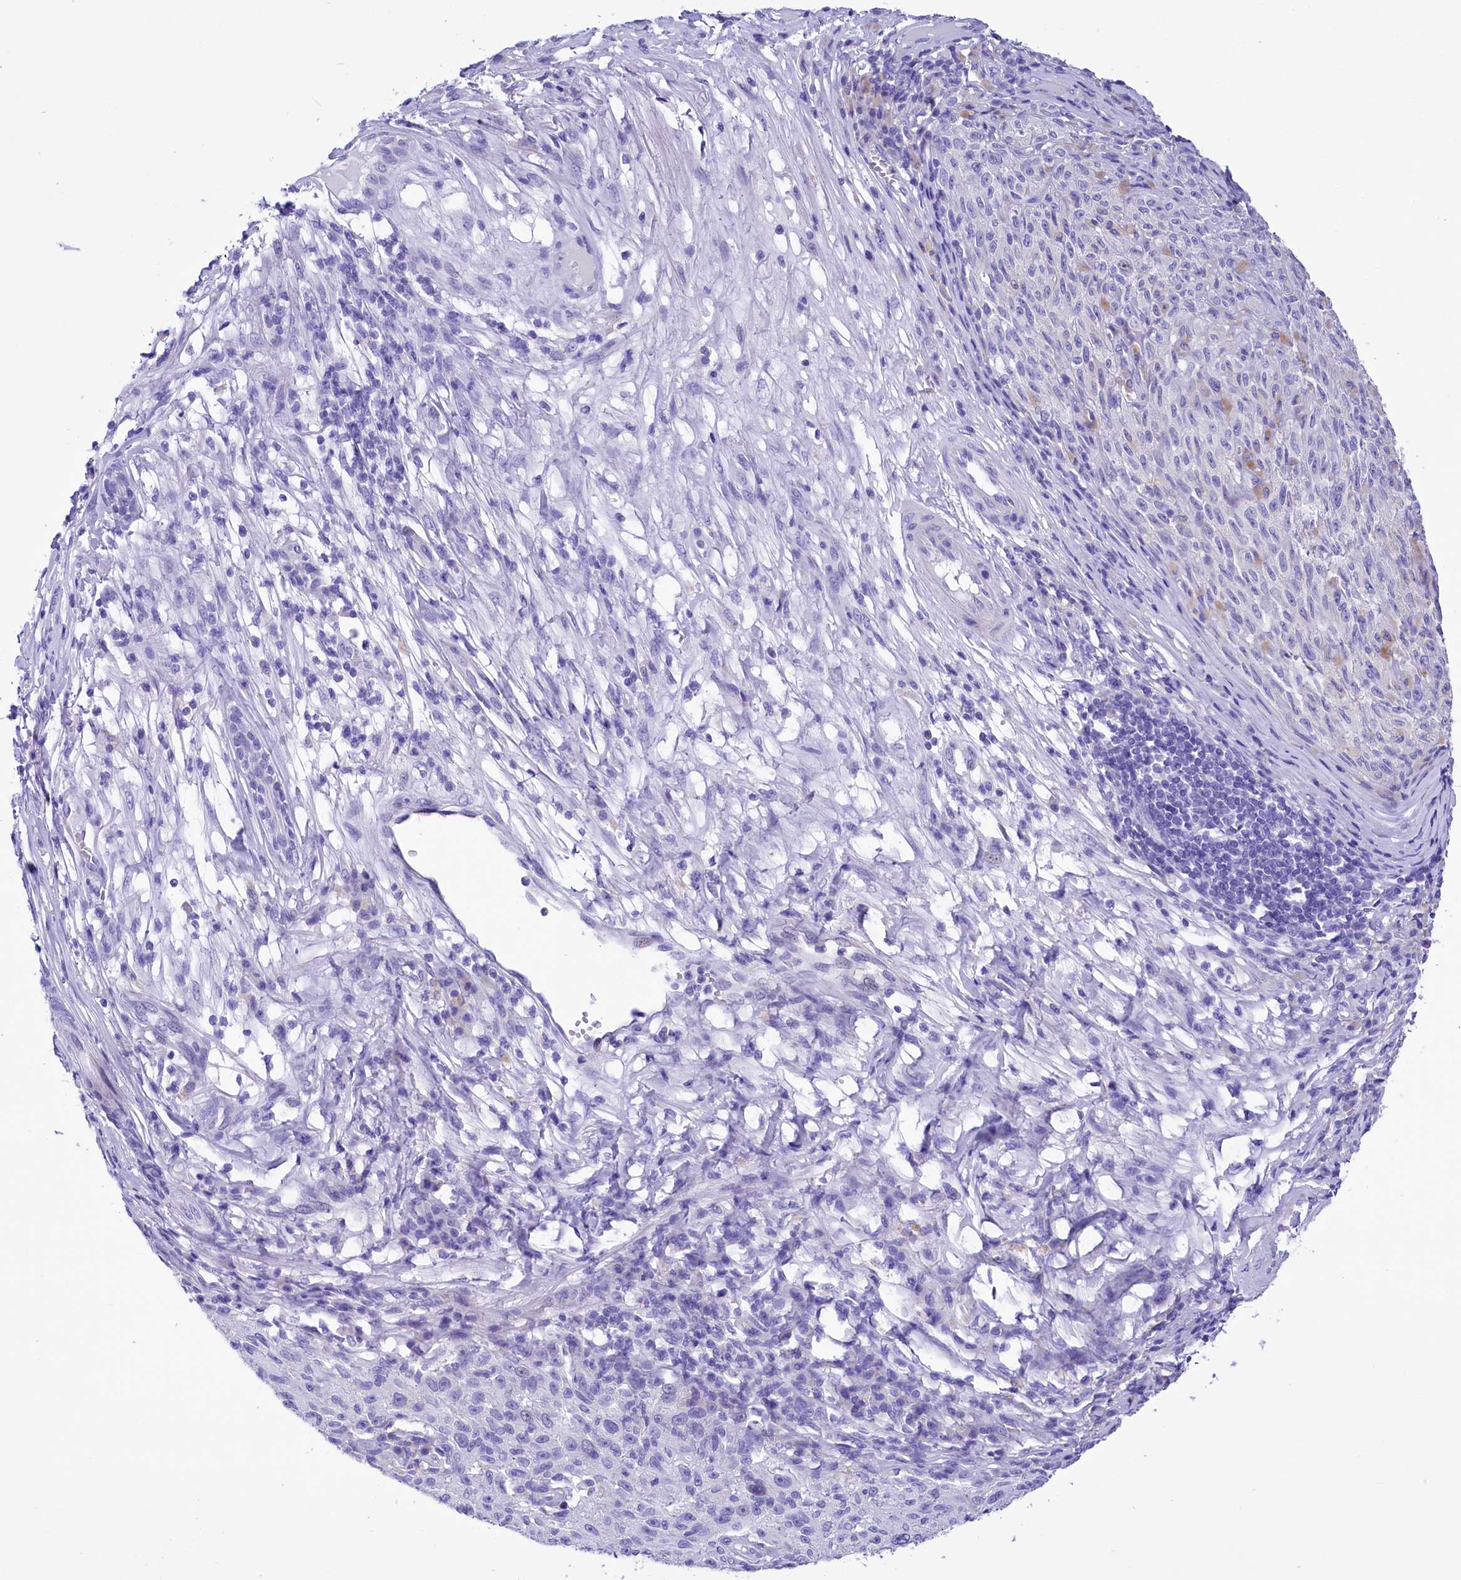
{"staining": {"intensity": "negative", "quantity": "none", "location": "none"}, "tissue": "melanoma", "cell_type": "Tumor cells", "image_type": "cancer", "snomed": [{"axis": "morphology", "description": "Malignant melanoma, NOS"}, {"axis": "topography", "description": "Skin"}], "caption": "There is no significant expression in tumor cells of melanoma.", "gene": "TTC36", "patient": {"sex": "female", "age": 82}}